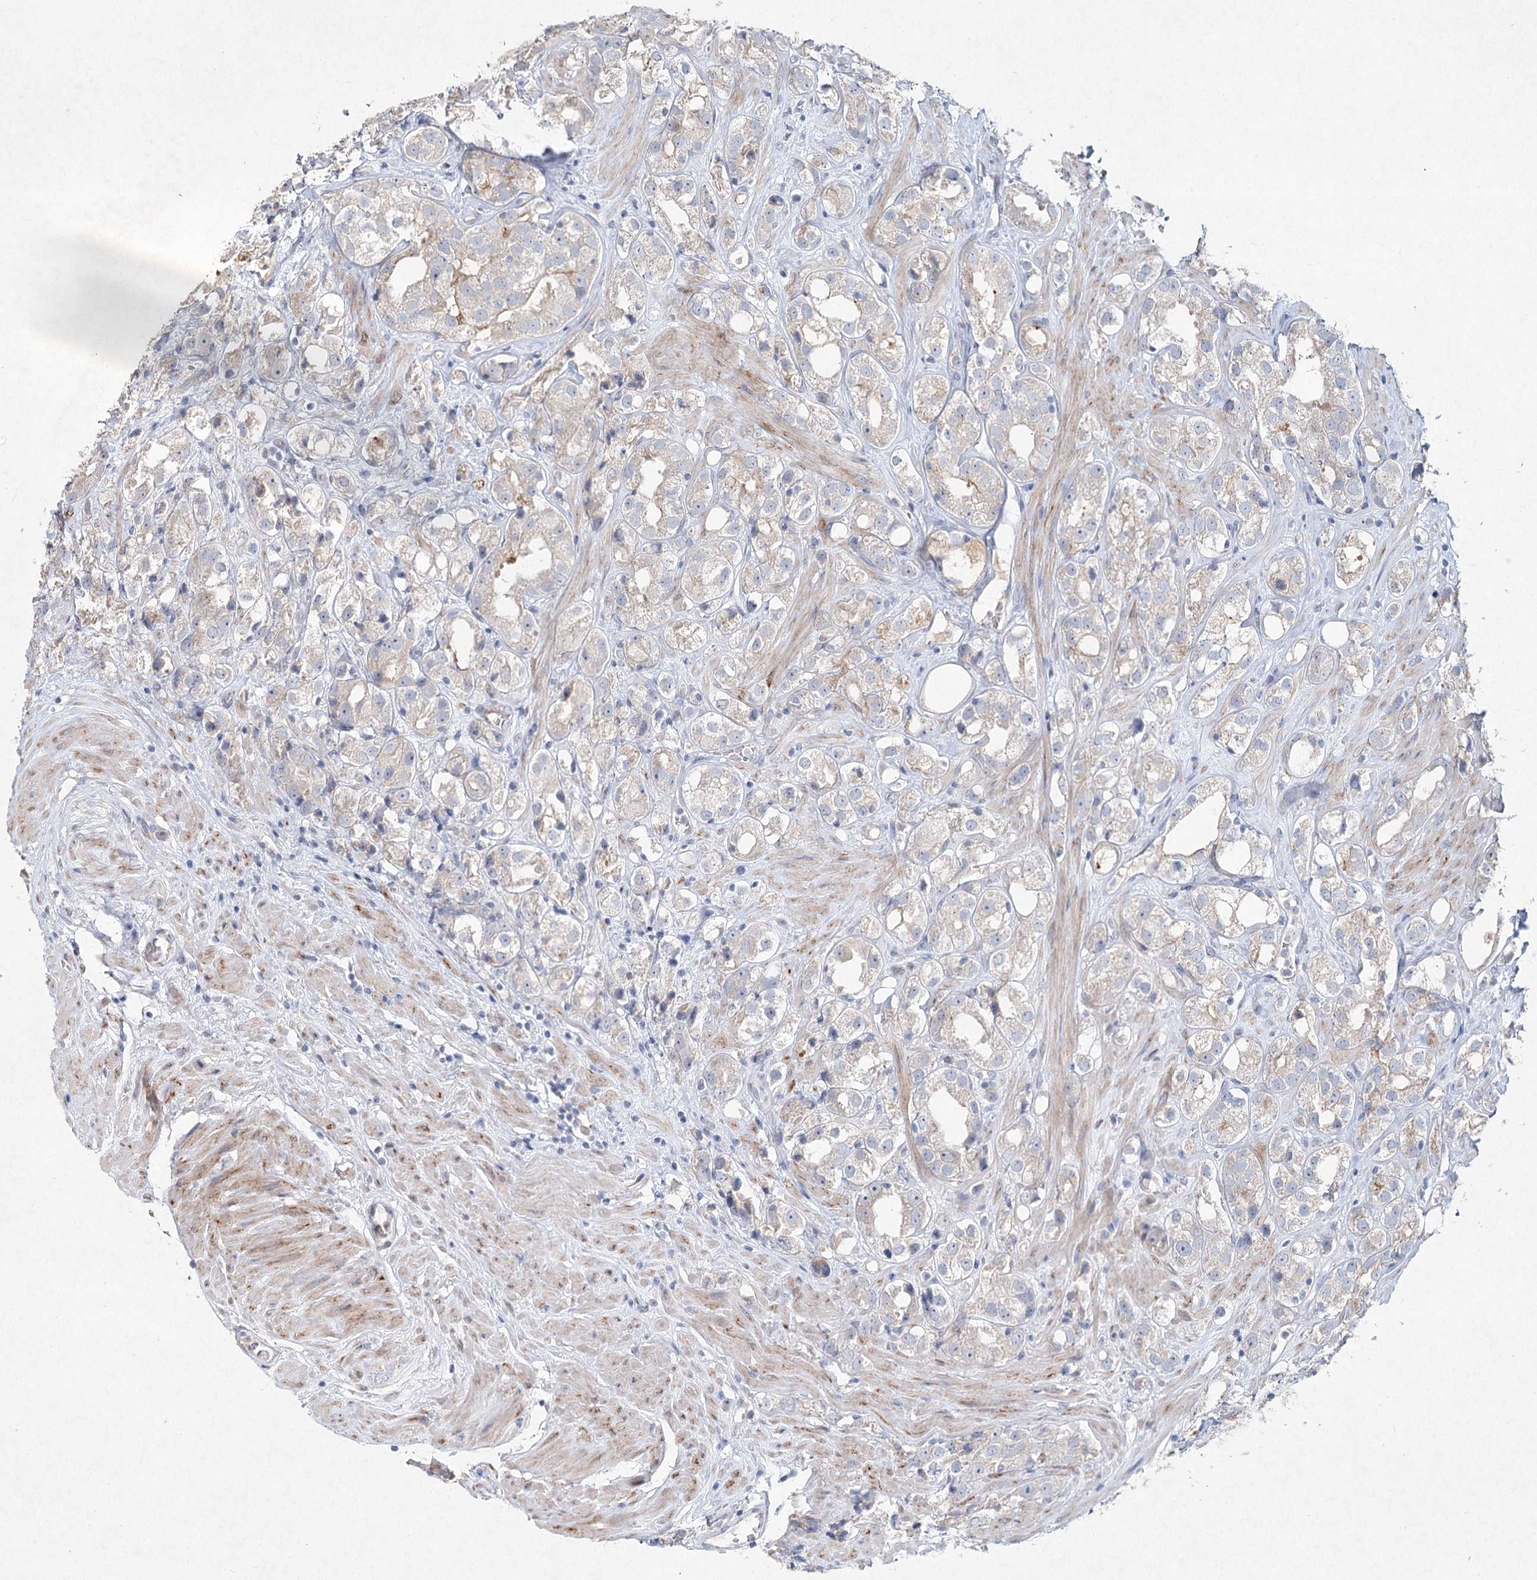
{"staining": {"intensity": "weak", "quantity": "25%-75%", "location": "cytoplasmic/membranous"}, "tissue": "prostate cancer", "cell_type": "Tumor cells", "image_type": "cancer", "snomed": [{"axis": "morphology", "description": "Adenocarcinoma, NOS"}, {"axis": "topography", "description": "Prostate"}], "caption": "Human adenocarcinoma (prostate) stained for a protein (brown) demonstrates weak cytoplasmic/membranous positive staining in about 25%-75% of tumor cells.", "gene": "RFX6", "patient": {"sex": "male", "age": 79}}